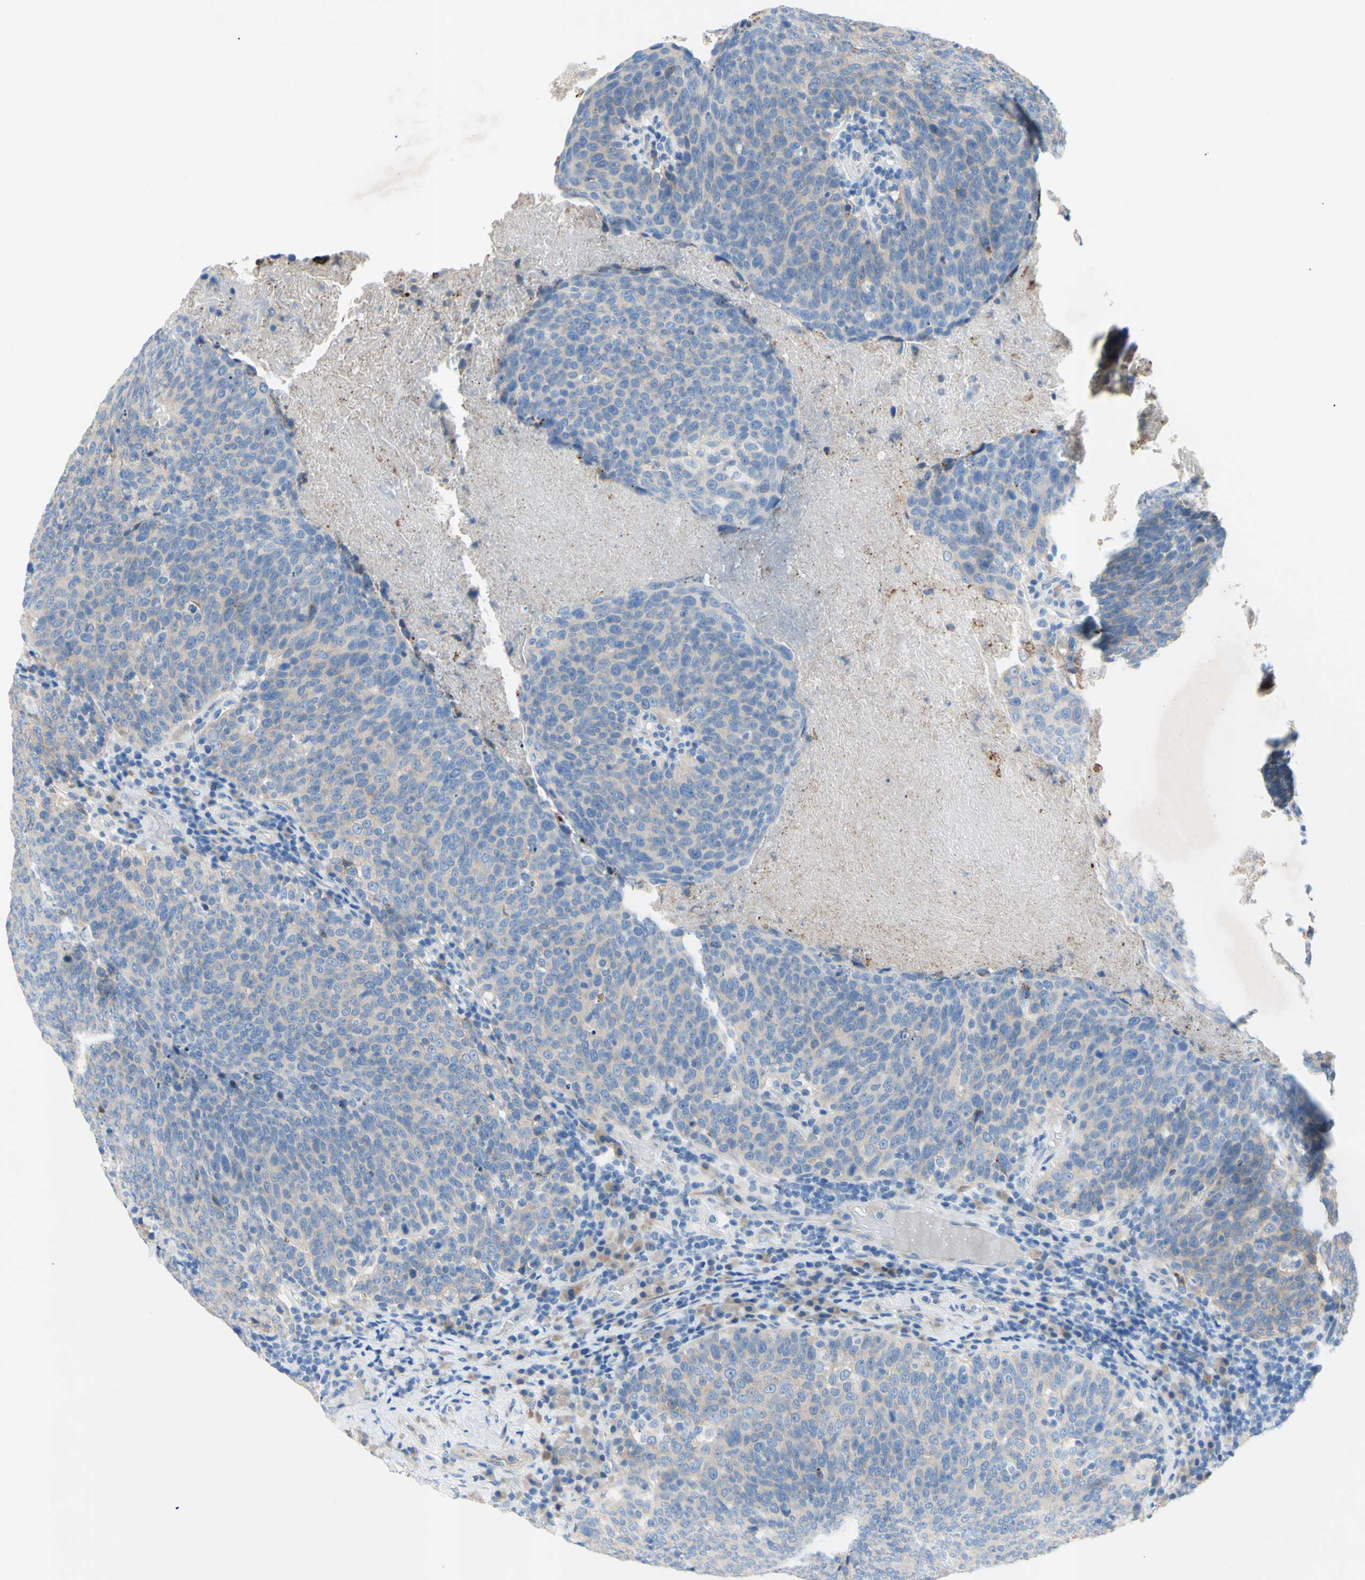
{"staining": {"intensity": "negative", "quantity": "none", "location": "none"}, "tissue": "head and neck cancer", "cell_type": "Tumor cells", "image_type": "cancer", "snomed": [{"axis": "morphology", "description": "Squamous cell carcinoma, NOS"}, {"axis": "morphology", "description": "Squamous cell carcinoma, metastatic, NOS"}, {"axis": "topography", "description": "Lymph node"}, {"axis": "topography", "description": "Head-Neck"}], "caption": "DAB immunohistochemical staining of metastatic squamous cell carcinoma (head and neck) reveals no significant staining in tumor cells. (DAB IHC with hematoxylin counter stain).", "gene": "TMIGD2", "patient": {"sex": "male", "age": 62}}